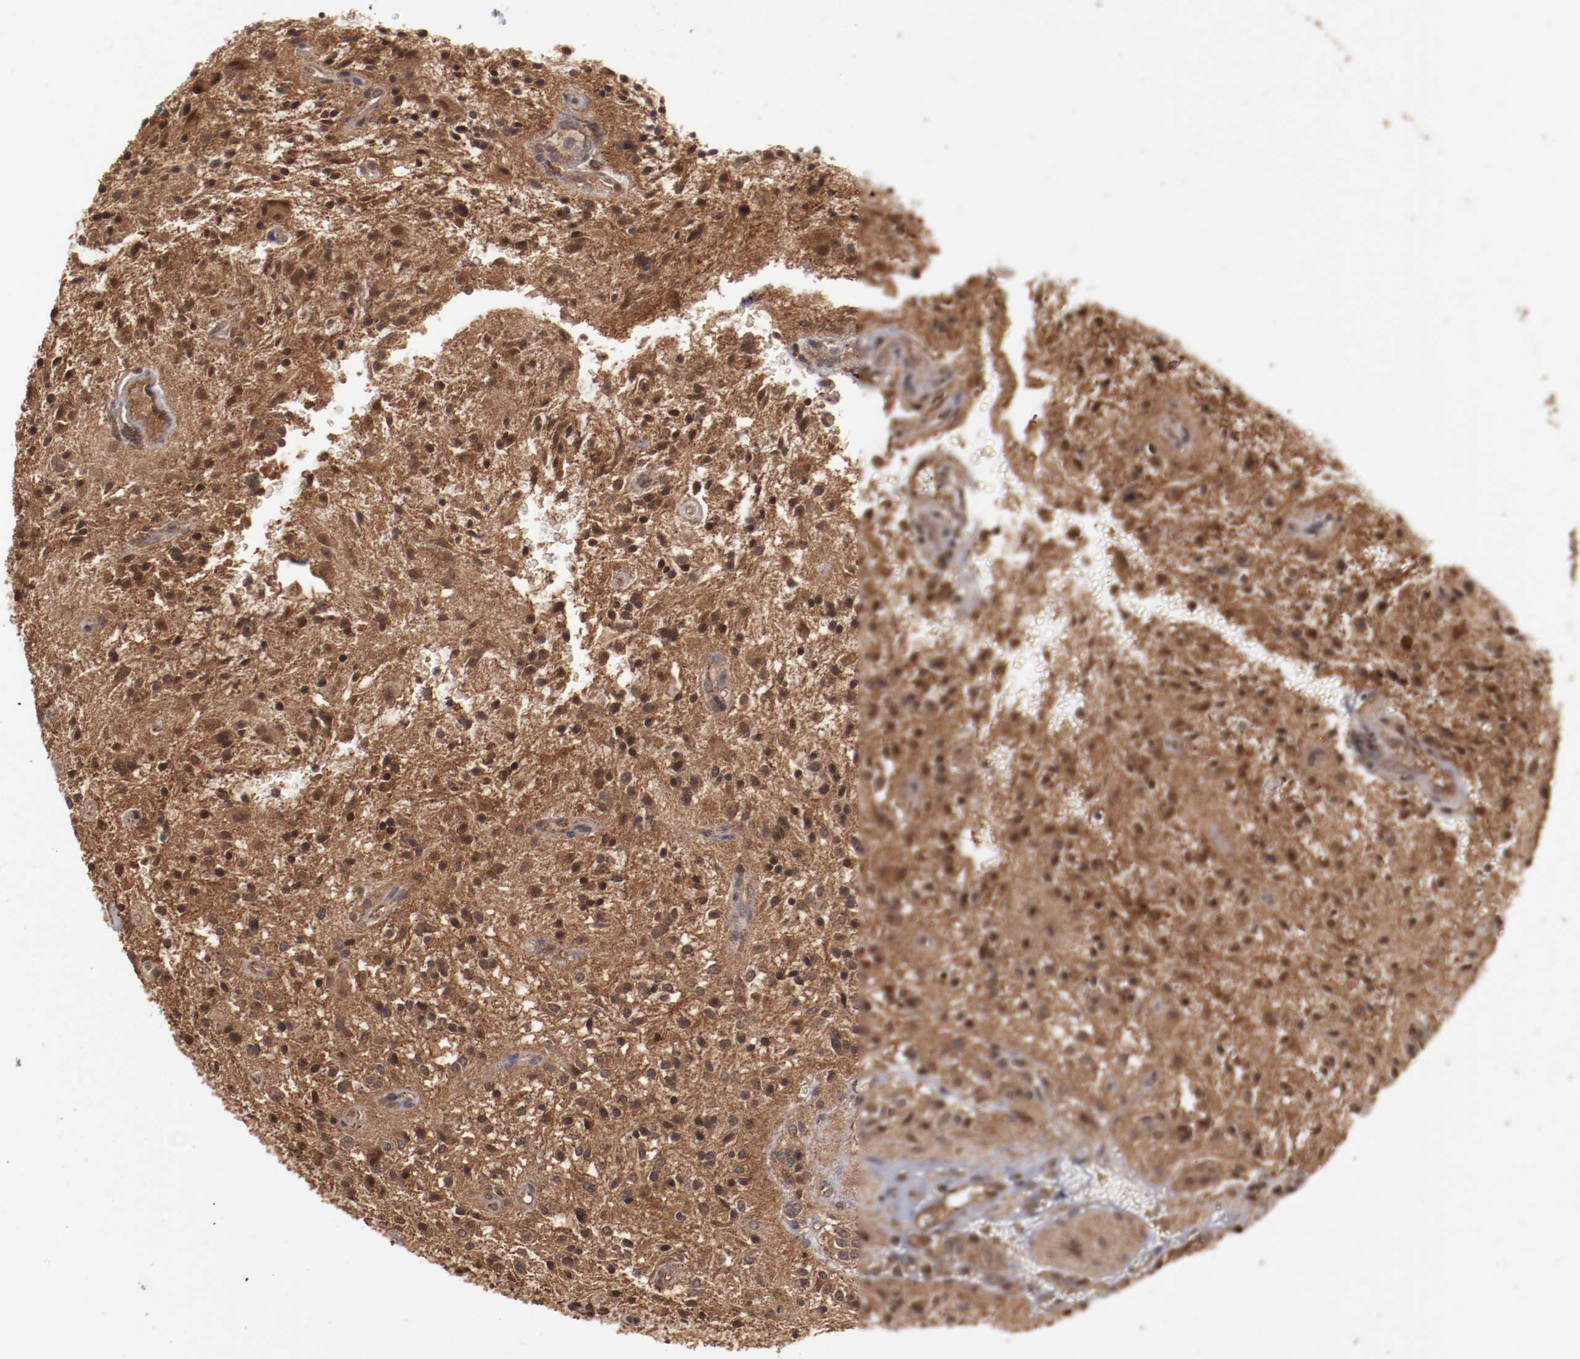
{"staining": {"intensity": "strong", "quantity": ">75%", "location": "cytoplasmic/membranous"}, "tissue": "glioma", "cell_type": "Tumor cells", "image_type": "cancer", "snomed": [{"axis": "morphology", "description": "Glioma, malignant, NOS"}, {"axis": "topography", "description": "Cerebellum"}], "caption": "The immunohistochemical stain labels strong cytoplasmic/membranous staining in tumor cells of malignant glioma tissue.", "gene": "TENM1", "patient": {"sex": "female", "age": 10}}